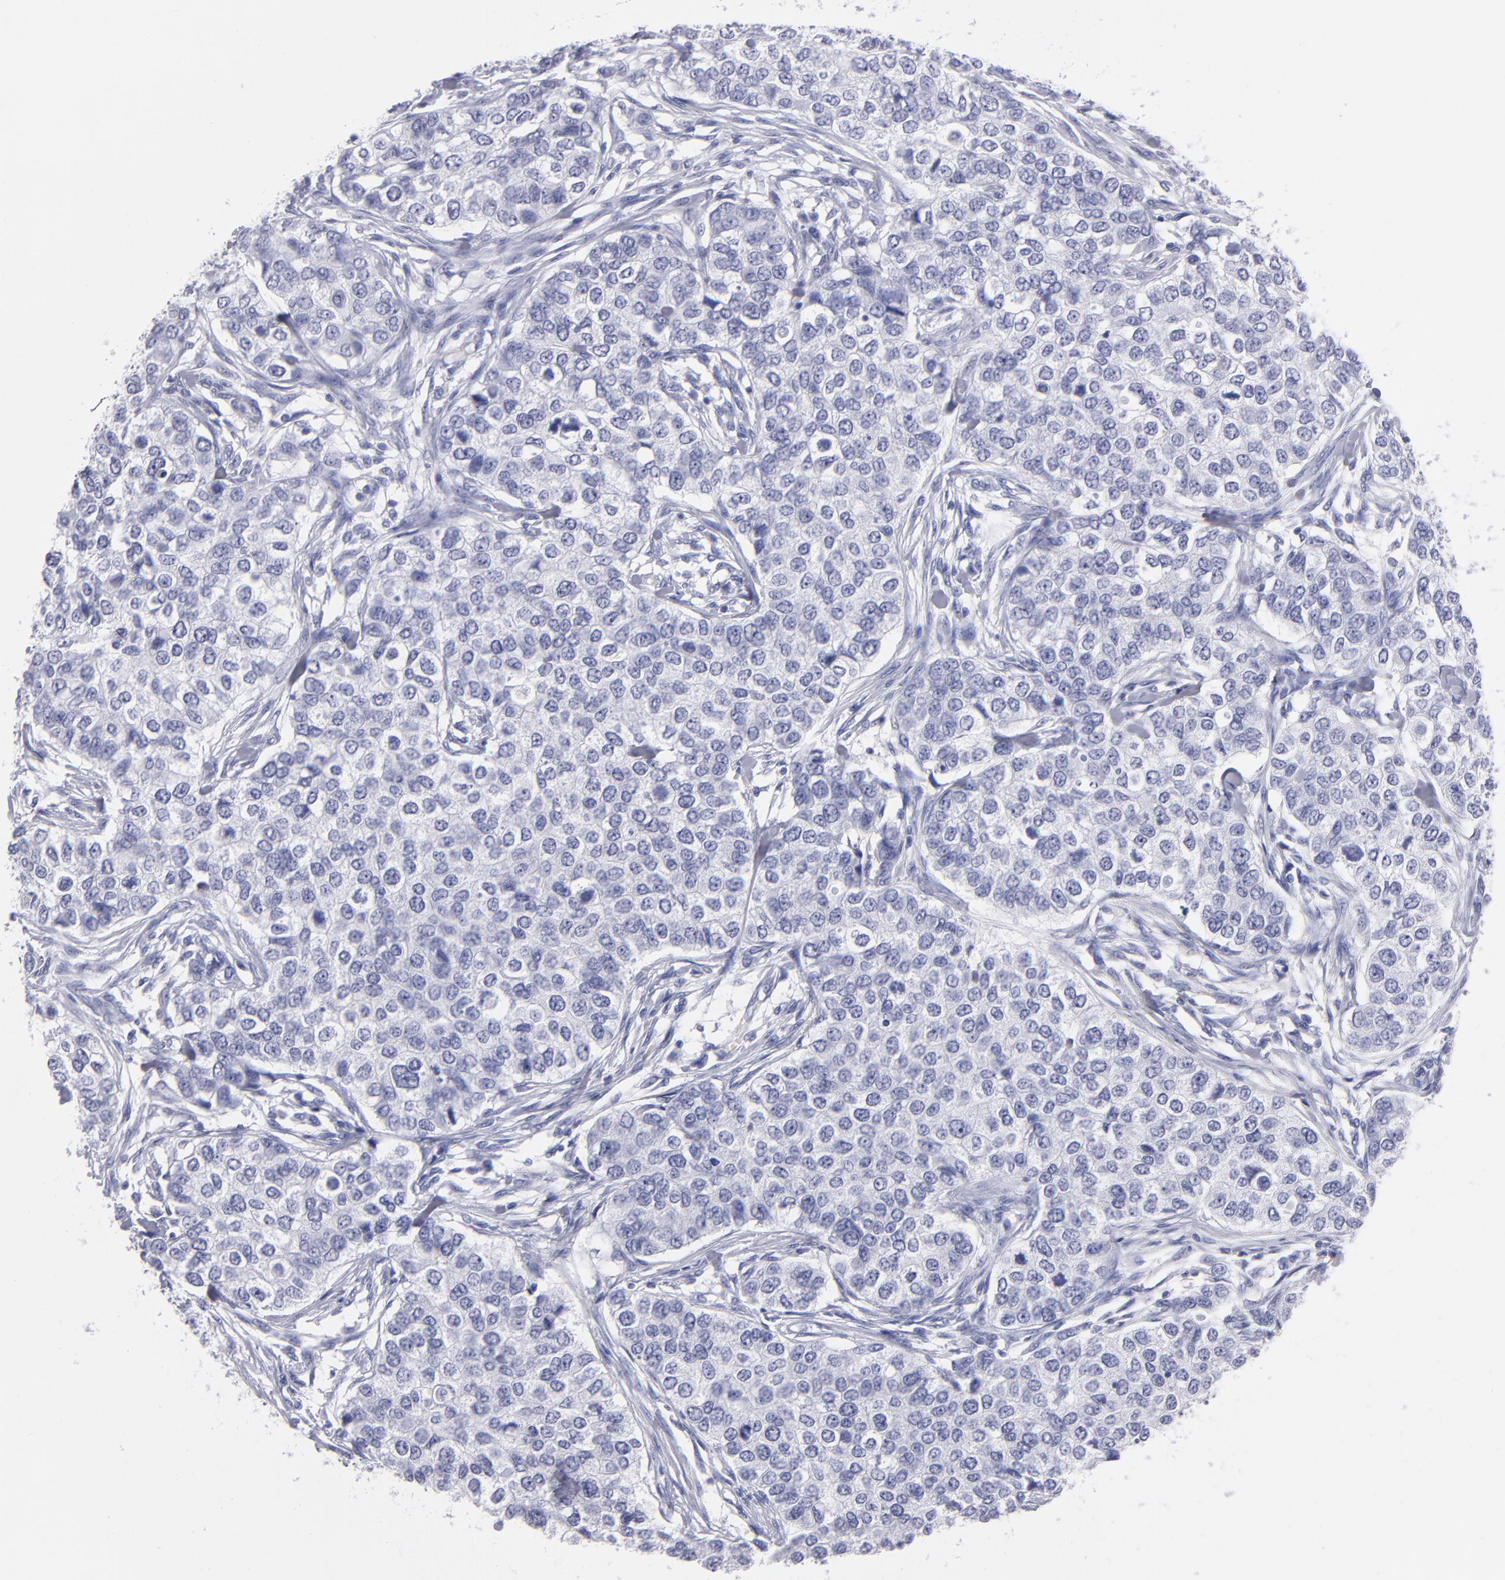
{"staining": {"intensity": "negative", "quantity": "none", "location": "none"}, "tissue": "breast cancer", "cell_type": "Tumor cells", "image_type": "cancer", "snomed": [{"axis": "morphology", "description": "Normal tissue, NOS"}, {"axis": "morphology", "description": "Duct carcinoma"}, {"axis": "topography", "description": "Breast"}], "caption": "This is an immunohistochemistry (IHC) histopathology image of breast cancer (infiltrating ductal carcinoma). There is no positivity in tumor cells.", "gene": "MB", "patient": {"sex": "female", "age": 49}}